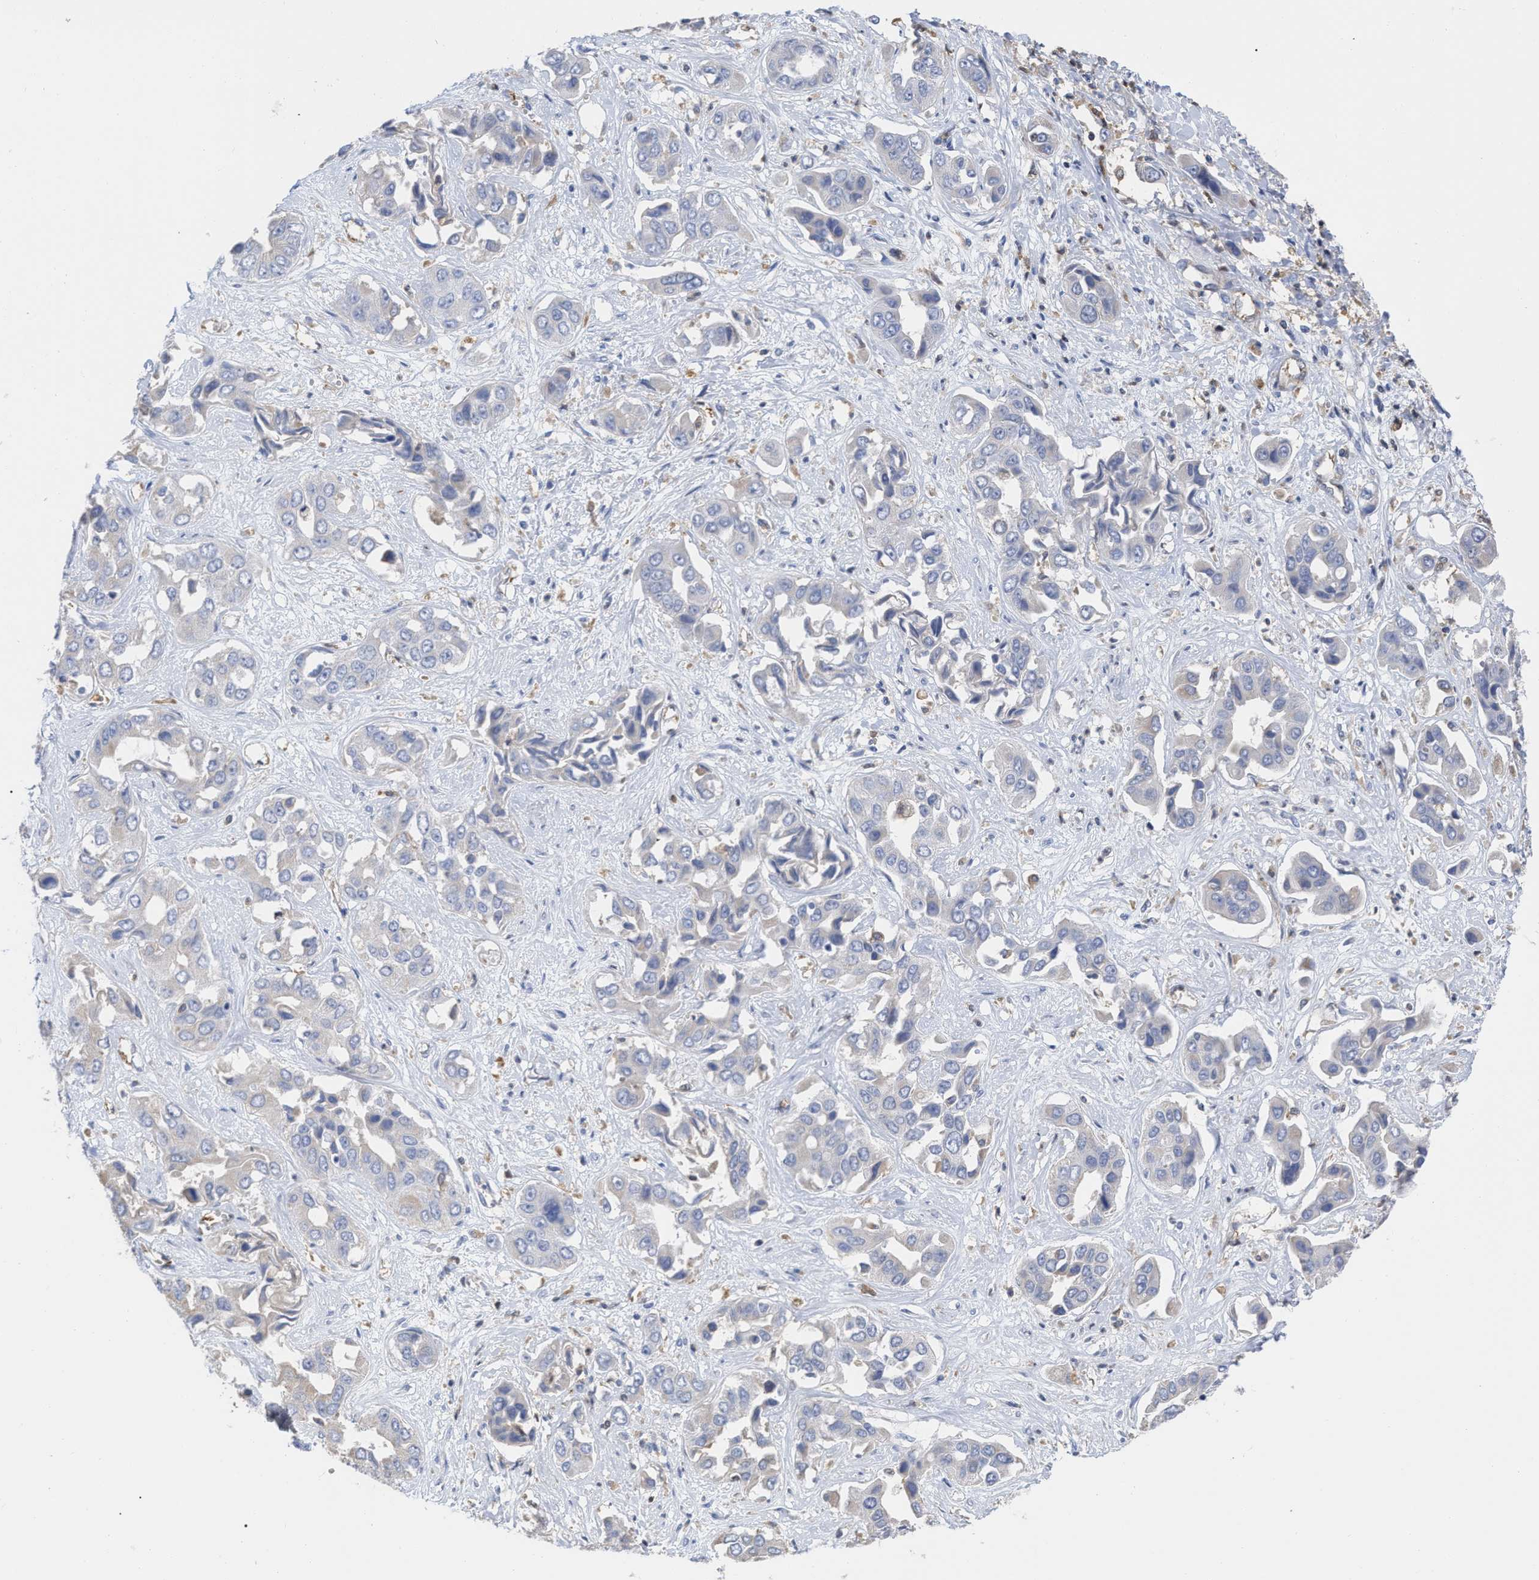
{"staining": {"intensity": "negative", "quantity": "none", "location": "none"}, "tissue": "liver cancer", "cell_type": "Tumor cells", "image_type": "cancer", "snomed": [{"axis": "morphology", "description": "Cholangiocarcinoma"}, {"axis": "topography", "description": "Liver"}], "caption": "This is an immunohistochemistry micrograph of liver cancer (cholangiocarcinoma). There is no positivity in tumor cells.", "gene": "GIMAP4", "patient": {"sex": "female", "age": 52}}